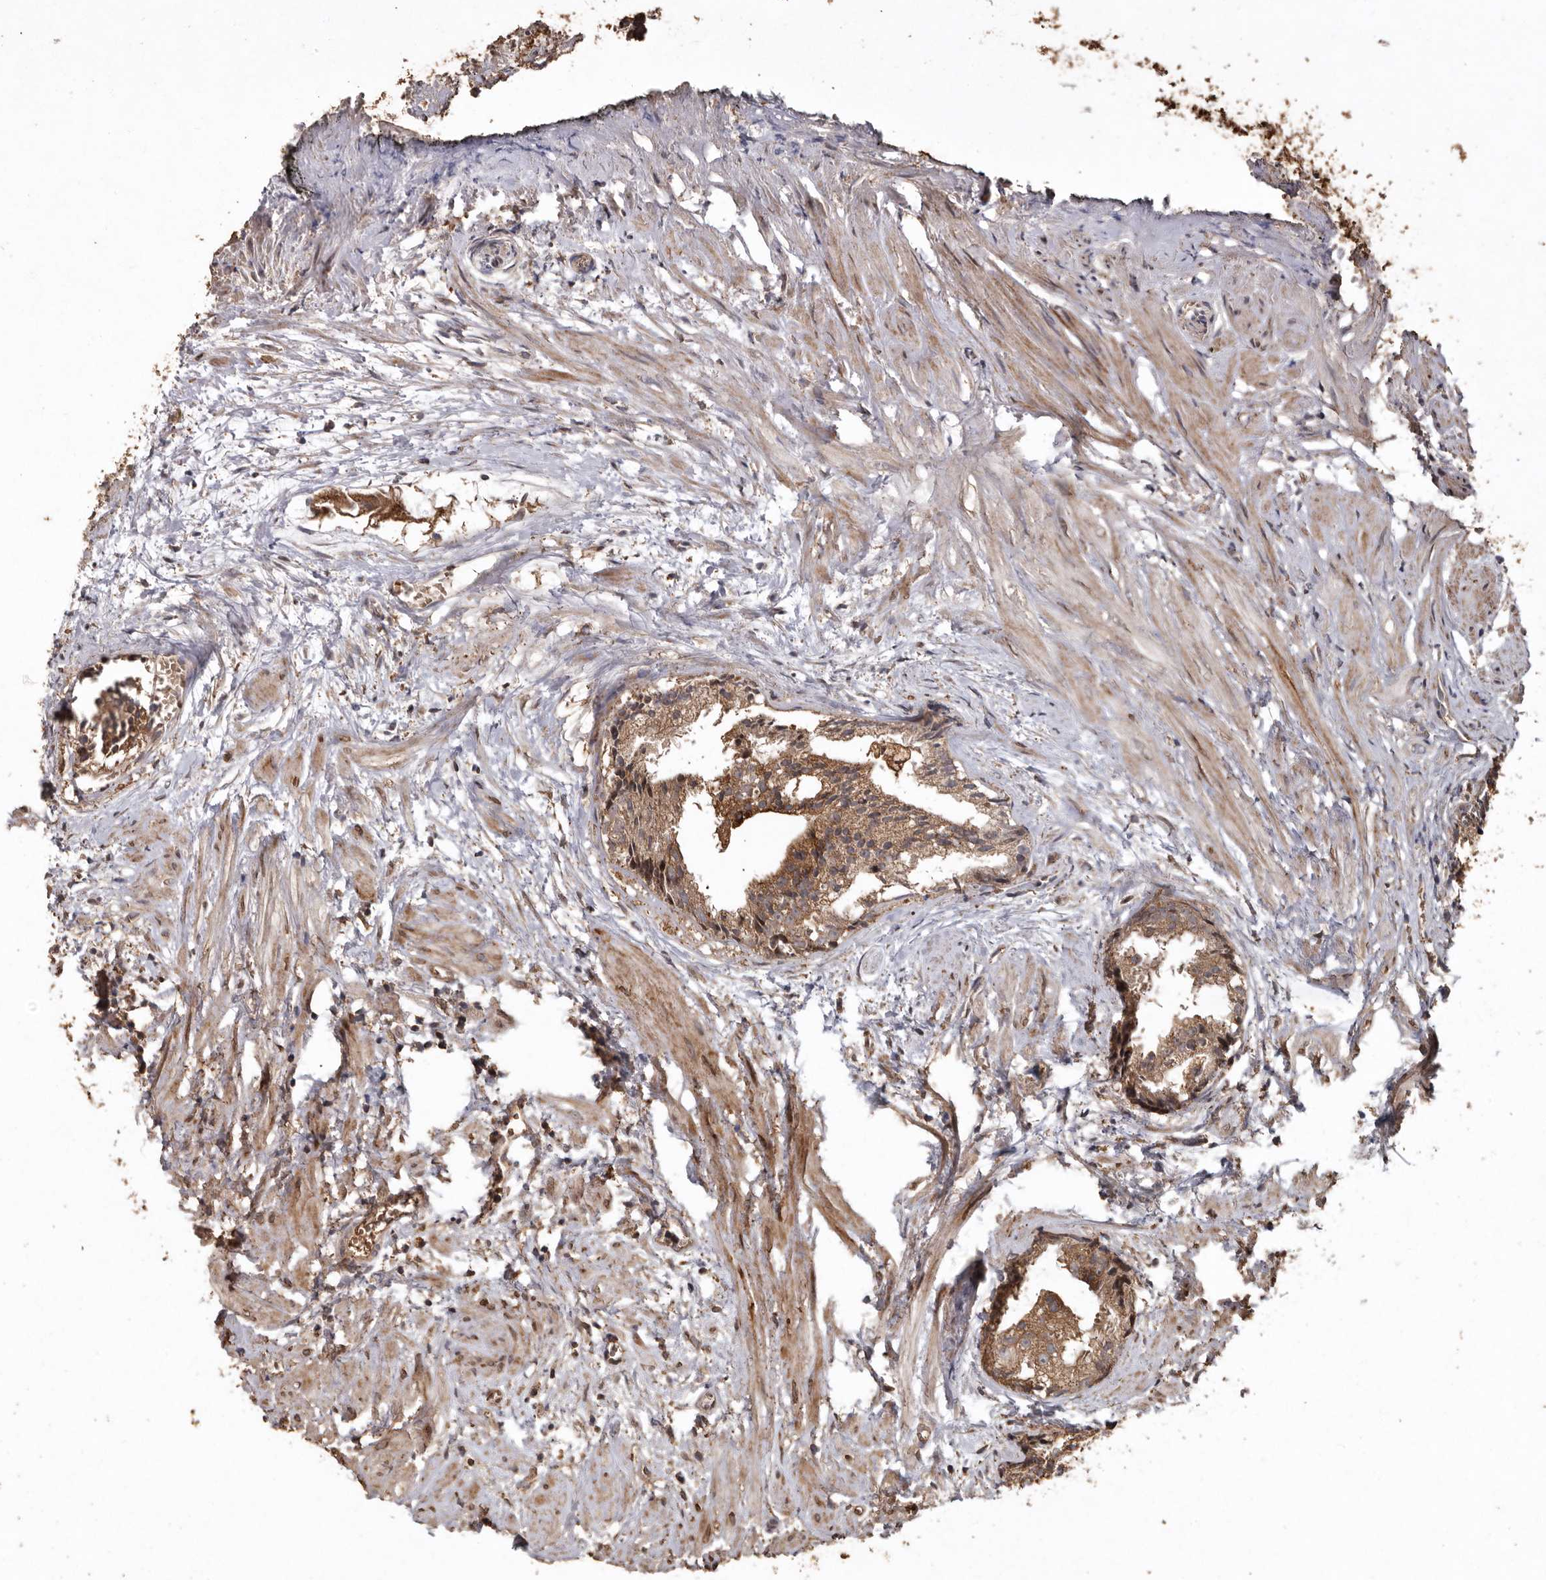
{"staining": {"intensity": "moderate", "quantity": ">75%", "location": "cytoplasmic/membranous"}, "tissue": "prostate cancer", "cell_type": "Tumor cells", "image_type": "cancer", "snomed": [{"axis": "morphology", "description": "Adenocarcinoma, Low grade"}, {"axis": "topography", "description": "Prostate"}], "caption": "Human prostate cancer (low-grade adenocarcinoma) stained with a brown dye exhibits moderate cytoplasmic/membranous positive staining in about >75% of tumor cells.", "gene": "RANBP17", "patient": {"sex": "male", "age": 88}}